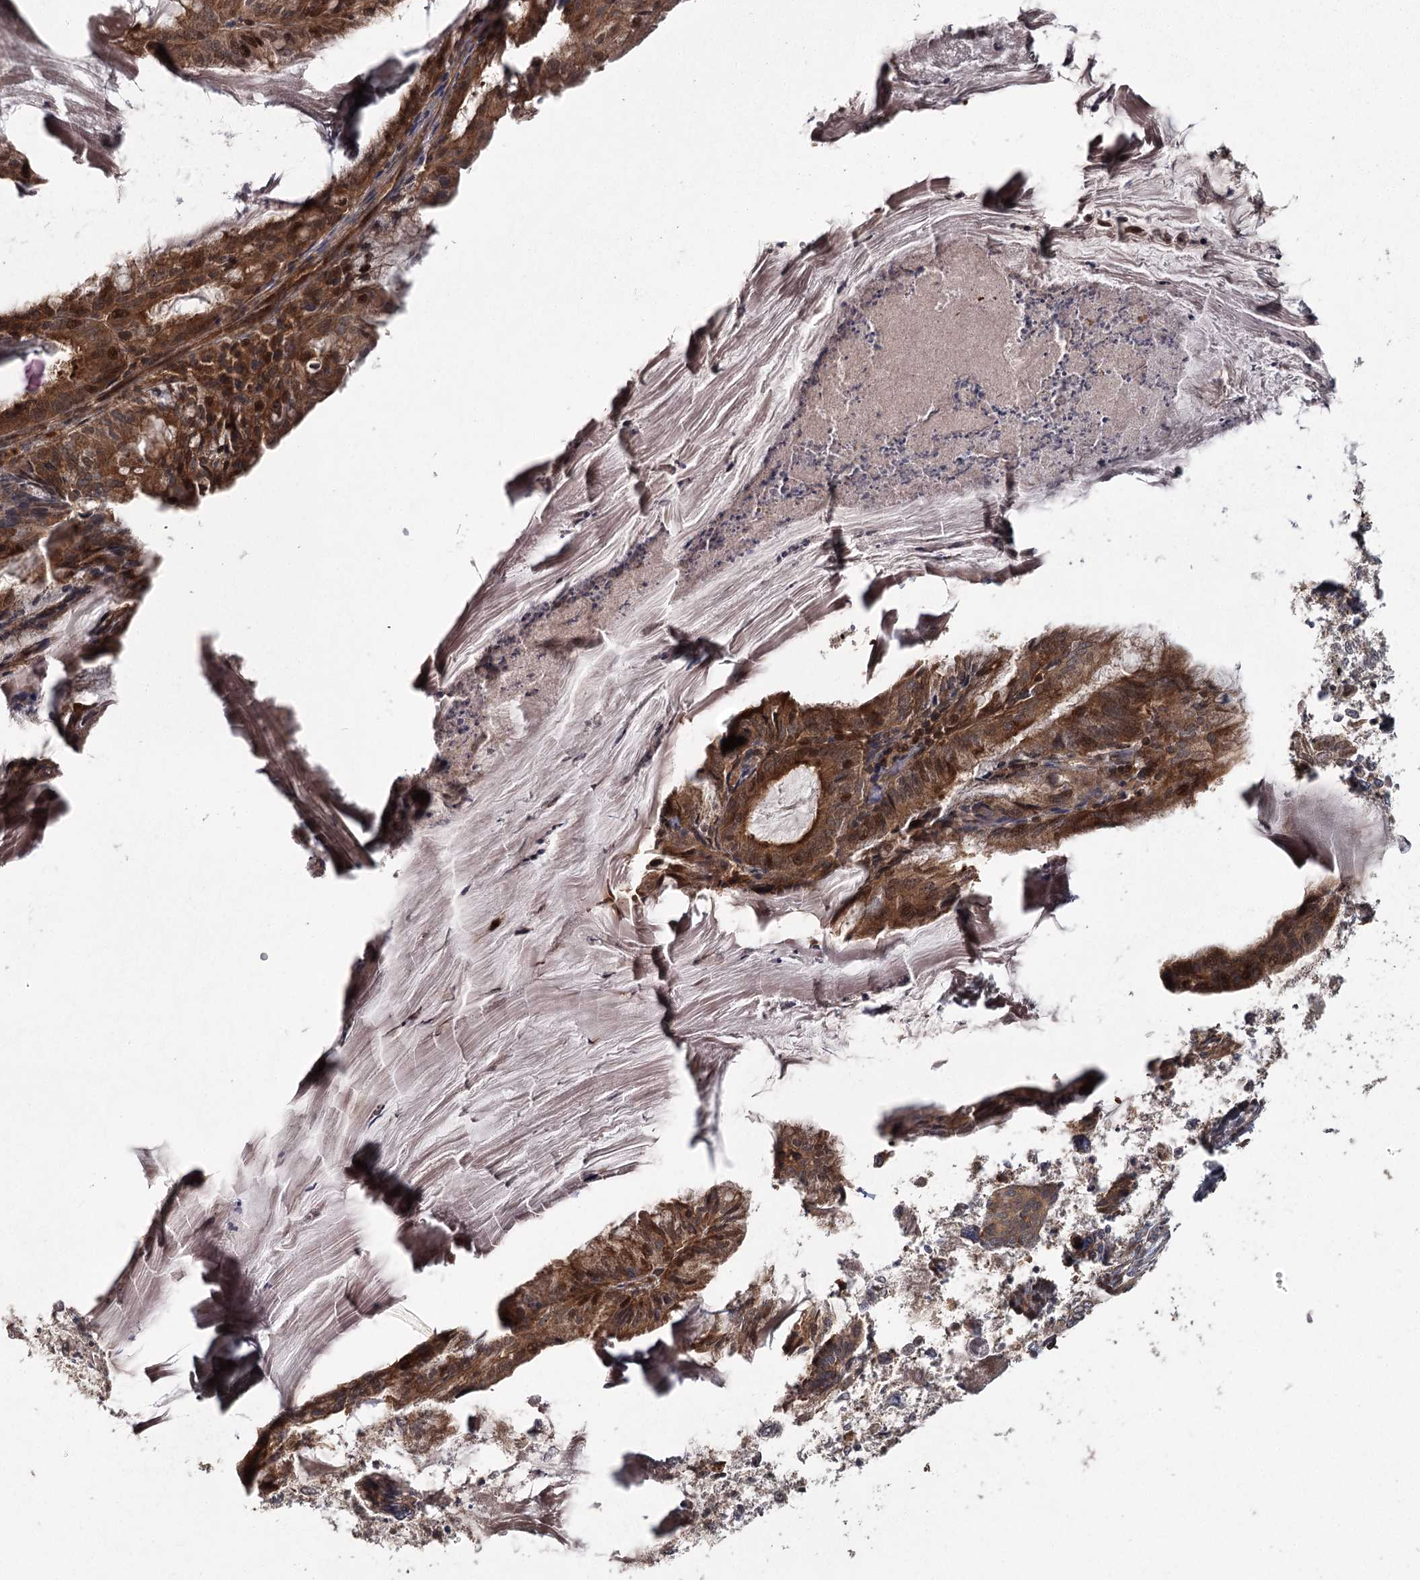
{"staining": {"intensity": "strong", "quantity": ">75%", "location": "cytoplasmic/membranous,nuclear"}, "tissue": "endometrial cancer", "cell_type": "Tumor cells", "image_type": "cancer", "snomed": [{"axis": "morphology", "description": "Adenocarcinoma, NOS"}, {"axis": "topography", "description": "Endometrium"}], "caption": "IHC histopathology image of neoplastic tissue: human endometrial adenocarcinoma stained using immunohistochemistry (IHC) demonstrates high levels of strong protein expression localized specifically in the cytoplasmic/membranous and nuclear of tumor cells, appearing as a cytoplasmic/membranous and nuclear brown color.", "gene": "RAPGEF6", "patient": {"sex": "female", "age": 86}}